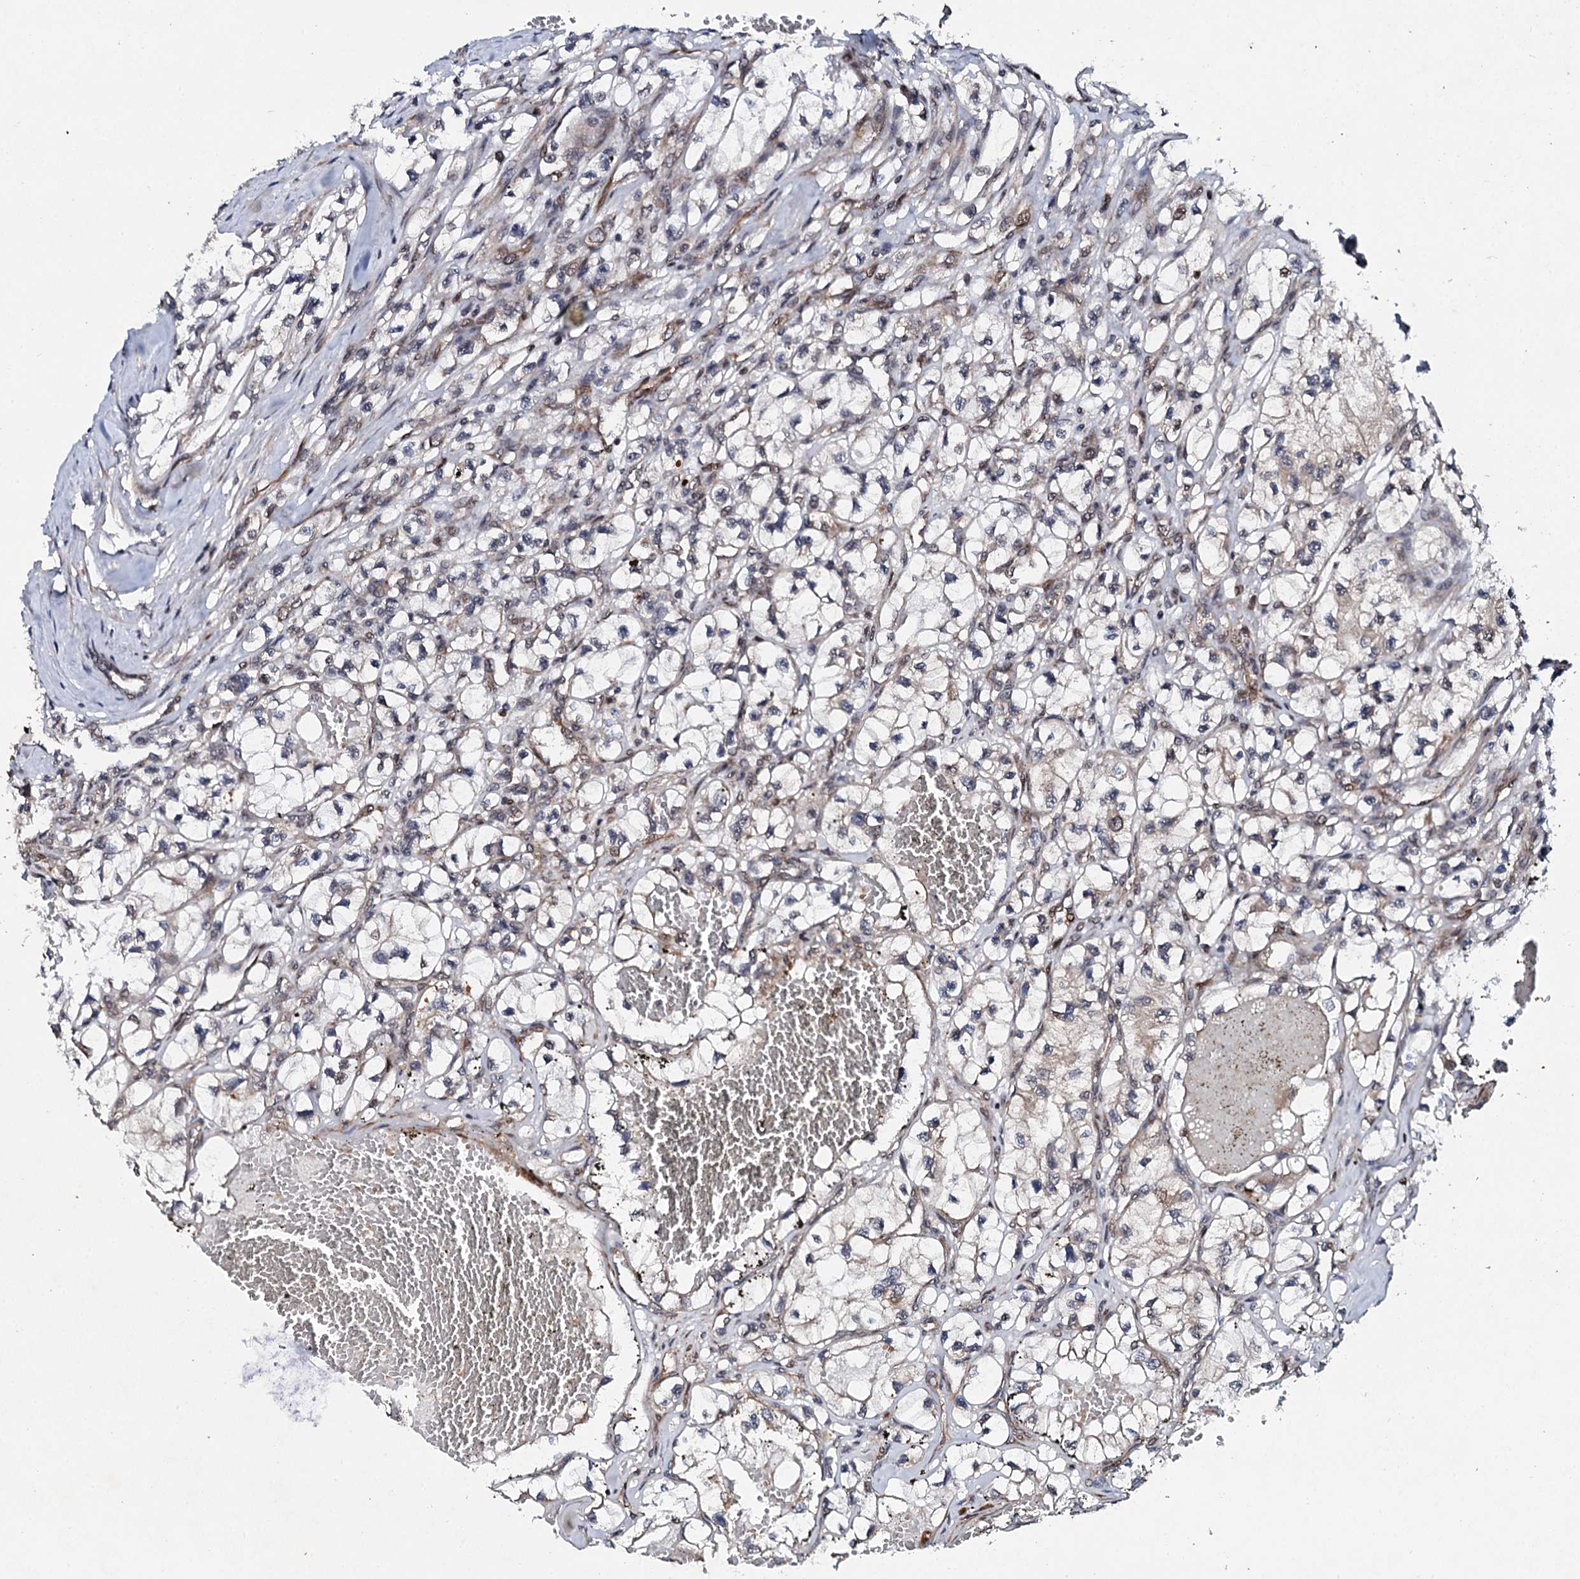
{"staining": {"intensity": "weak", "quantity": "<25%", "location": "cytoplasmic/membranous"}, "tissue": "renal cancer", "cell_type": "Tumor cells", "image_type": "cancer", "snomed": [{"axis": "morphology", "description": "Adenocarcinoma, NOS"}, {"axis": "topography", "description": "Kidney"}], "caption": "This is a photomicrograph of IHC staining of renal cancer, which shows no expression in tumor cells.", "gene": "FAM111A", "patient": {"sex": "female", "age": 57}}